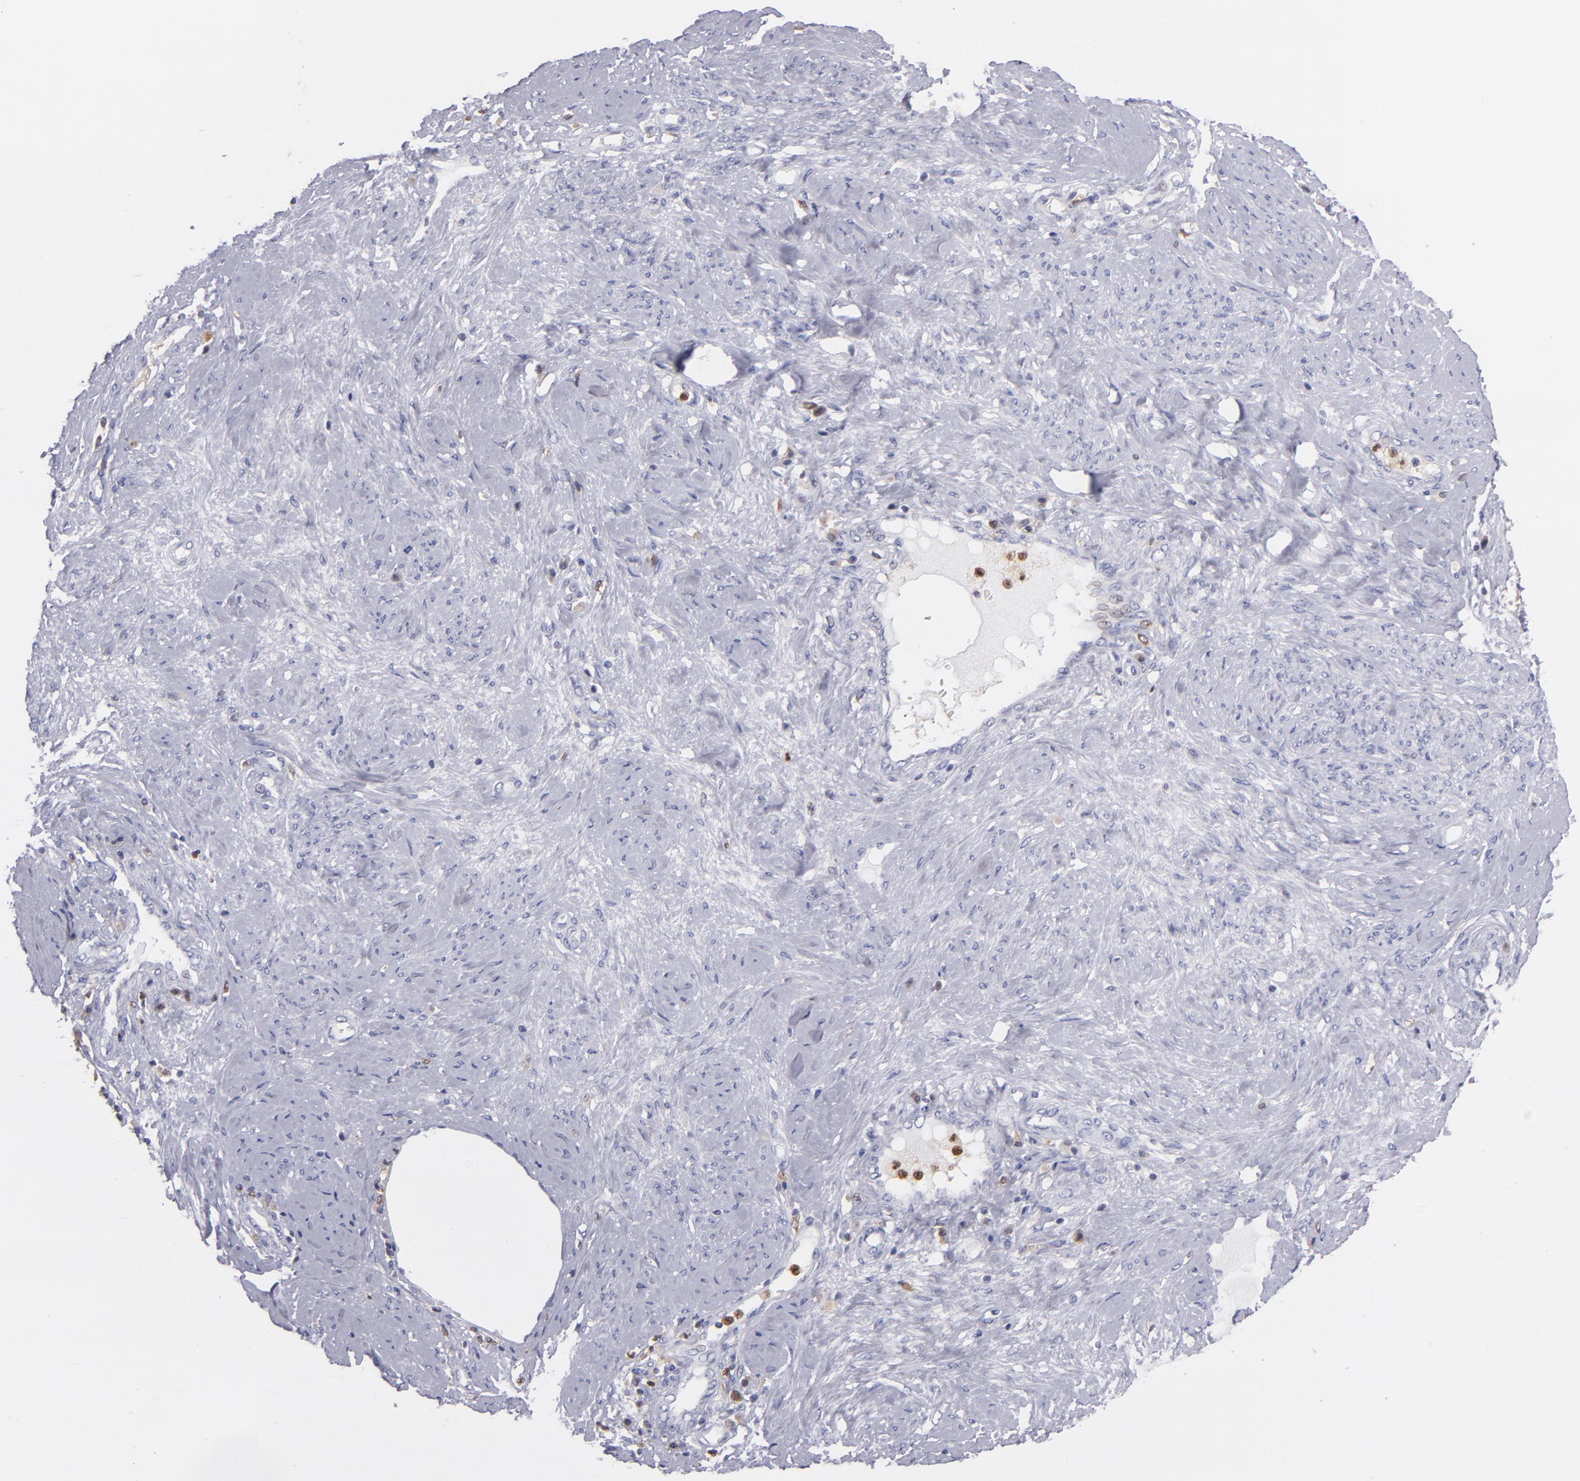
{"staining": {"intensity": "moderate", "quantity": "25%-75%", "location": "cytoplasmic/membranous"}, "tissue": "cervical cancer", "cell_type": "Tumor cells", "image_type": "cancer", "snomed": [{"axis": "morphology", "description": "Squamous cell carcinoma, NOS"}, {"axis": "topography", "description": "Cervix"}], "caption": "Cervical cancer (squamous cell carcinoma) tissue reveals moderate cytoplasmic/membranous staining in about 25%-75% of tumor cells, visualized by immunohistochemistry.", "gene": "PRKCD", "patient": {"sex": "female", "age": 41}}